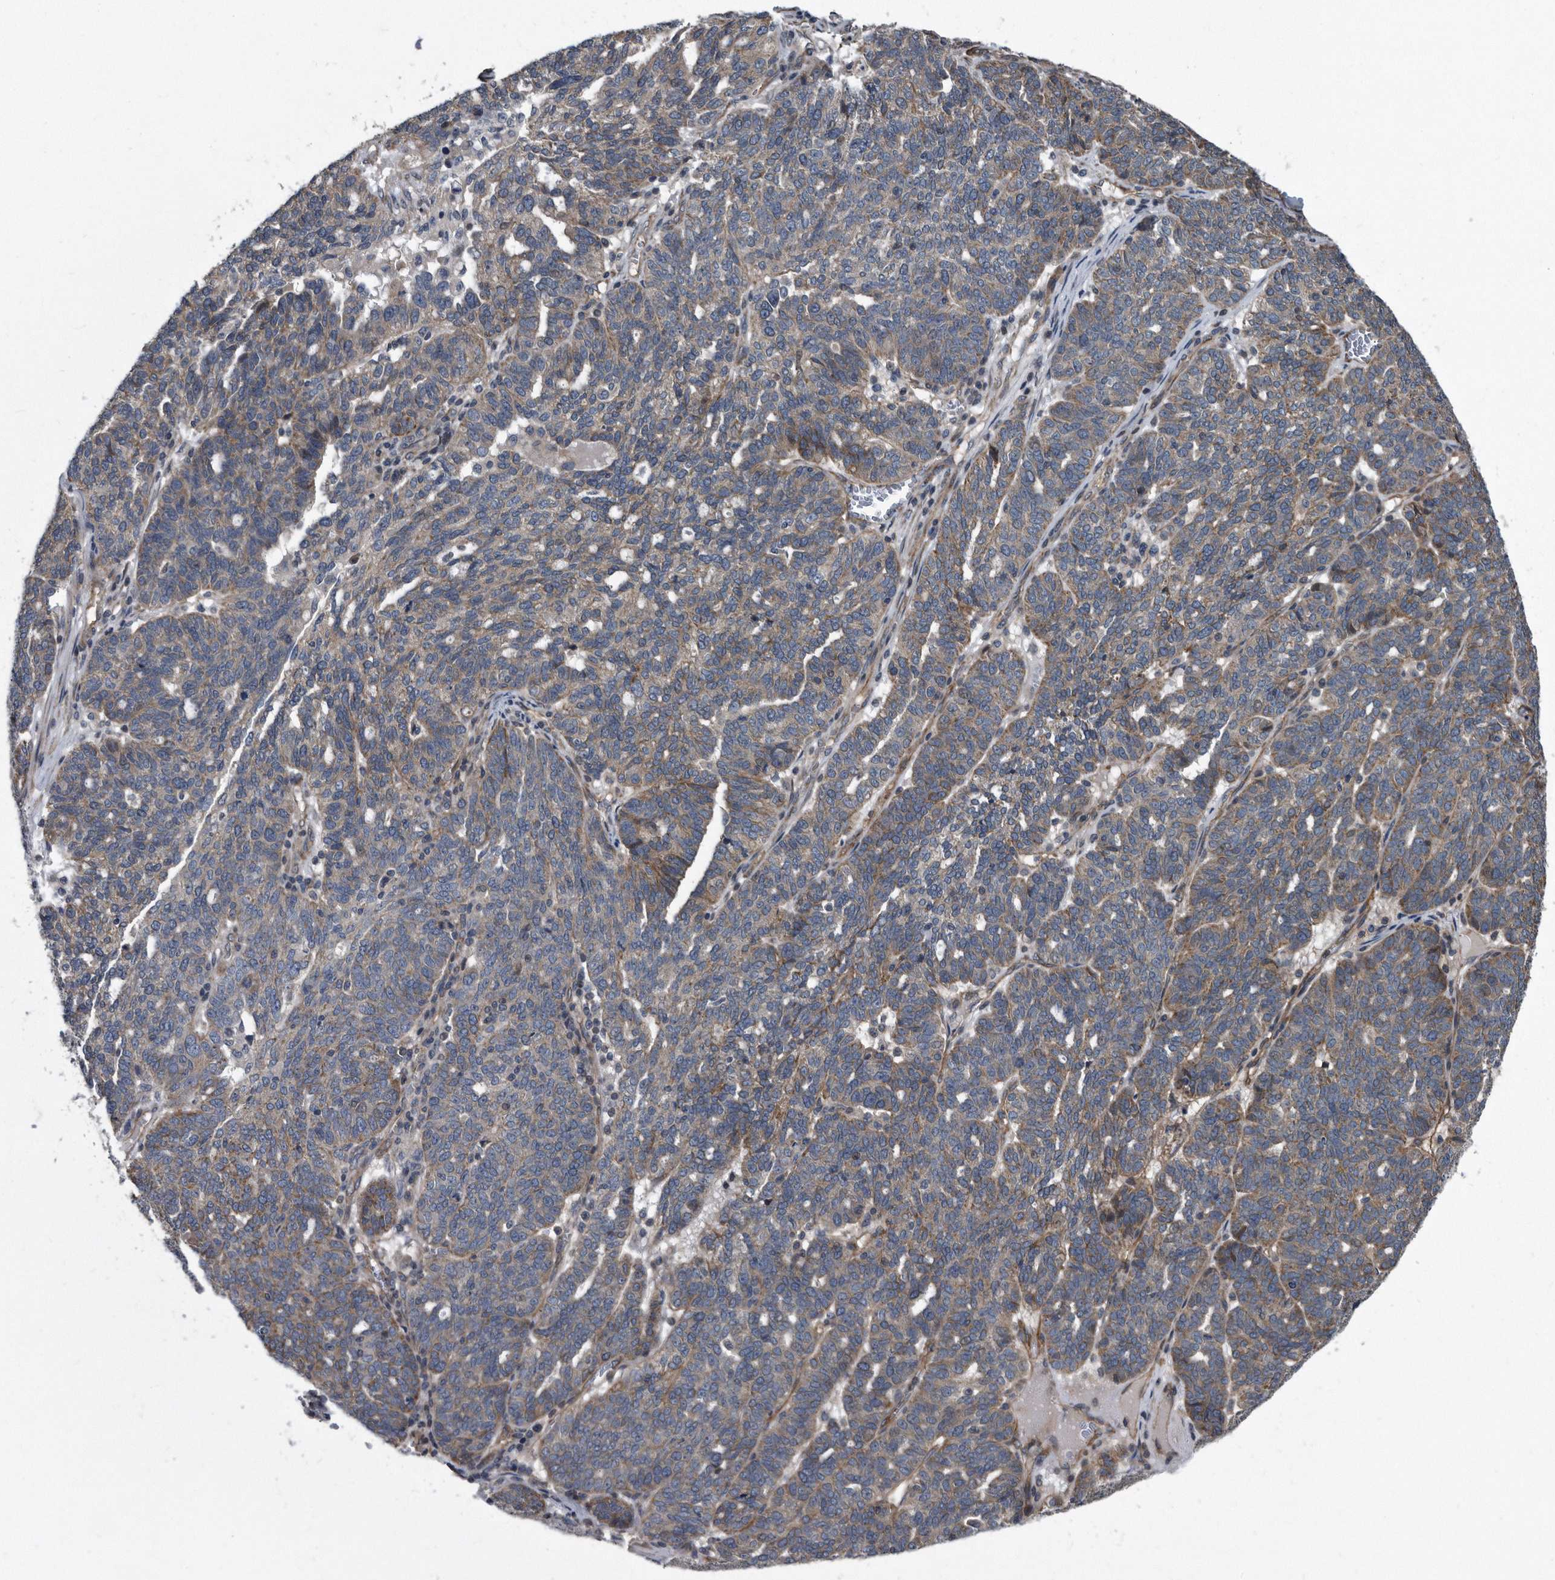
{"staining": {"intensity": "weak", "quantity": "<25%", "location": "cytoplasmic/membranous"}, "tissue": "ovarian cancer", "cell_type": "Tumor cells", "image_type": "cancer", "snomed": [{"axis": "morphology", "description": "Cystadenocarcinoma, serous, NOS"}, {"axis": "topography", "description": "Ovary"}], "caption": "A histopathology image of human serous cystadenocarcinoma (ovarian) is negative for staining in tumor cells. The staining is performed using DAB brown chromogen with nuclei counter-stained in using hematoxylin.", "gene": "ARMCX1", "patient": {"sex": "female", "age": 59}}